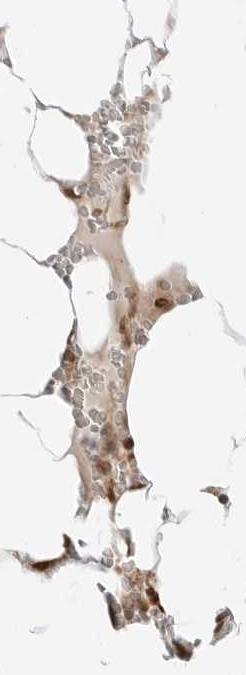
{"staining": {"intensity": "moderate", "quantity": "25%-75%", "location": "cytoplasmic/membranous,nuclear"}, "tissue": "bone marrow", "cell_type": "Hematopoietic cells", "image_type": "normal", "snomed": [{"axis": "morphology", "description": "Normal tissue, NOS"}, {"axis": "topography", "description": "Bone marrow"}], "caption": "Immunohistochemistry of unremarkable bone marrow demonstrates medium levels of moderate cytoplasmic/membranous,nuclear positivity in about 25%-75% of hematopoietic cells. (Stains: DAB (3,3'-diaminobenzidine) in brown, nuclei in blue, Microscopy: brightfield microscopy at high magnification).", "gene": "FKBP14", "patient": {"sex": "male", "age": 70}}